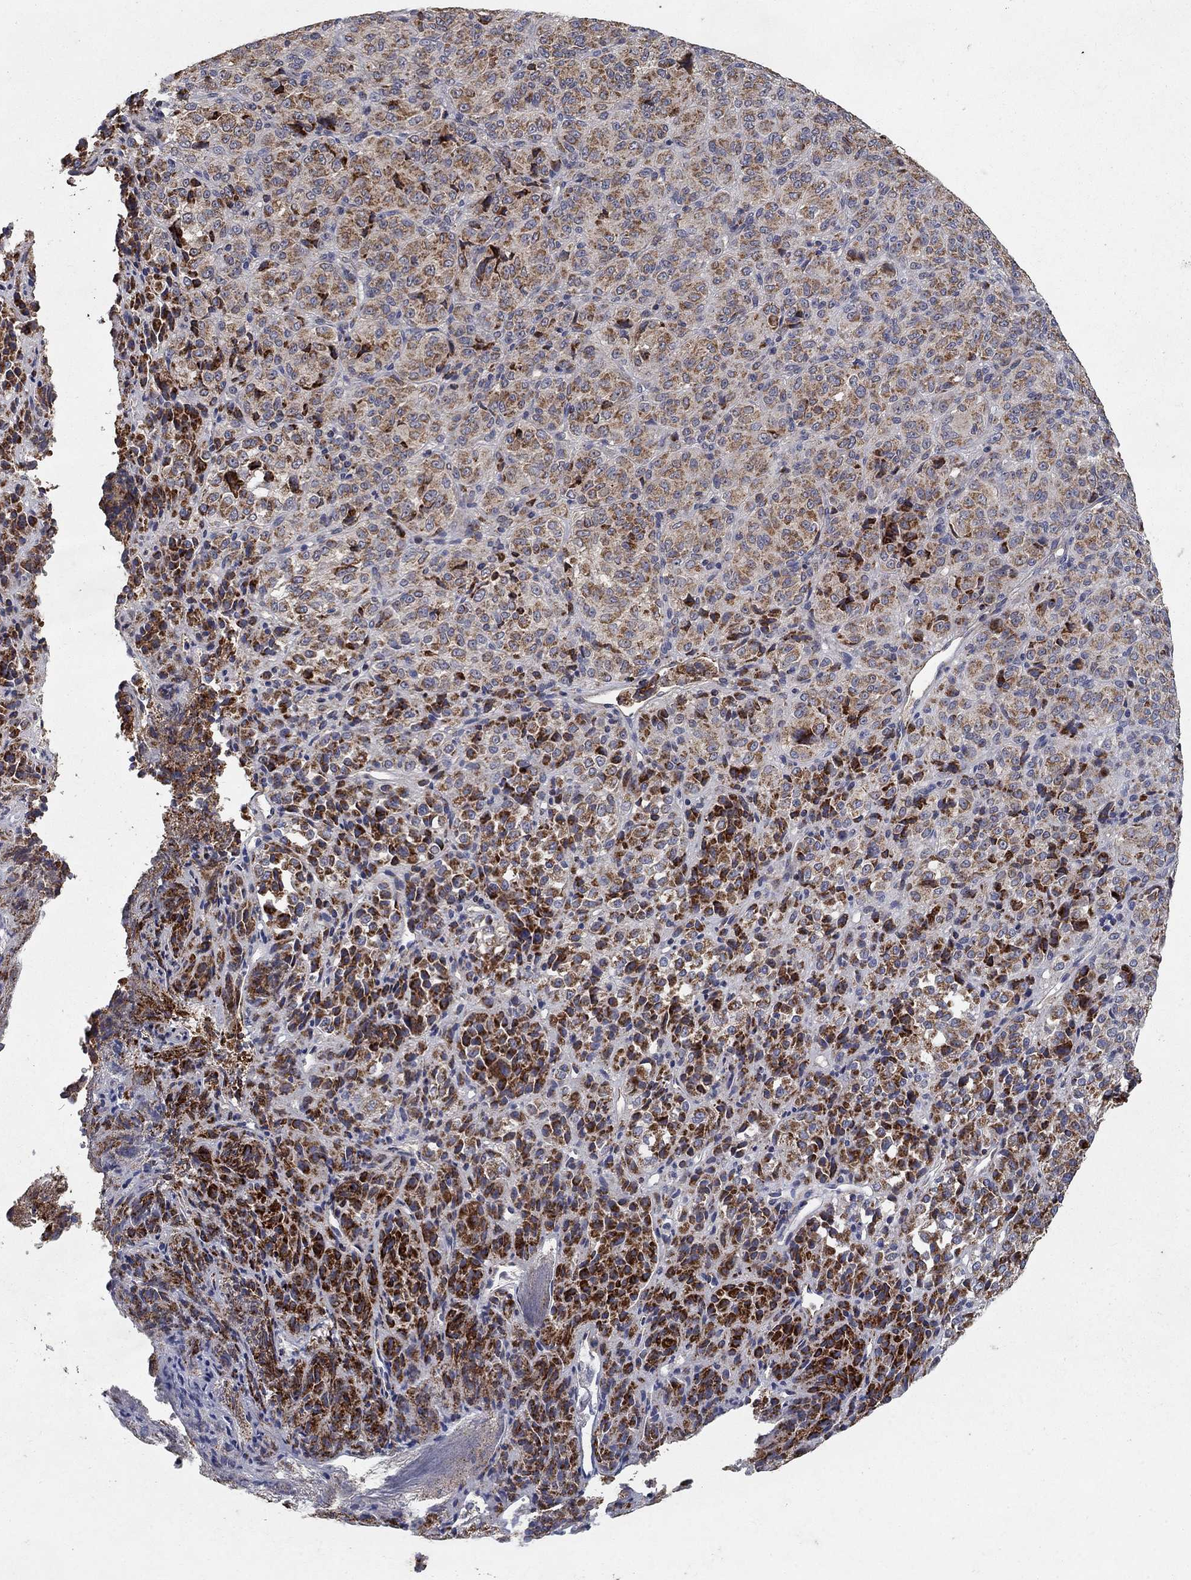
{"staining": {"intensity": "strong", "quantity": "25%-75%", "location": "cytoplasmic/membranous"}, "tissue": "melanoma", "cell_type": "Tumor cells", "image_type": "cancer", "snomed": [{"axis": "morphology", "description": "Malignant melanoma, Metastatic site"}, {"axis": "topography", "description": "Brain"}], "caption": "The image exhibits immunohistochemical staining of malignant melanoma (metastatic site). There is strong cytoplasmic/membranous expression is appreciated in about 25%-75% of tumor cells.", "gene": "GPSM1", "patient": {"sex": "female", "age": 56}}